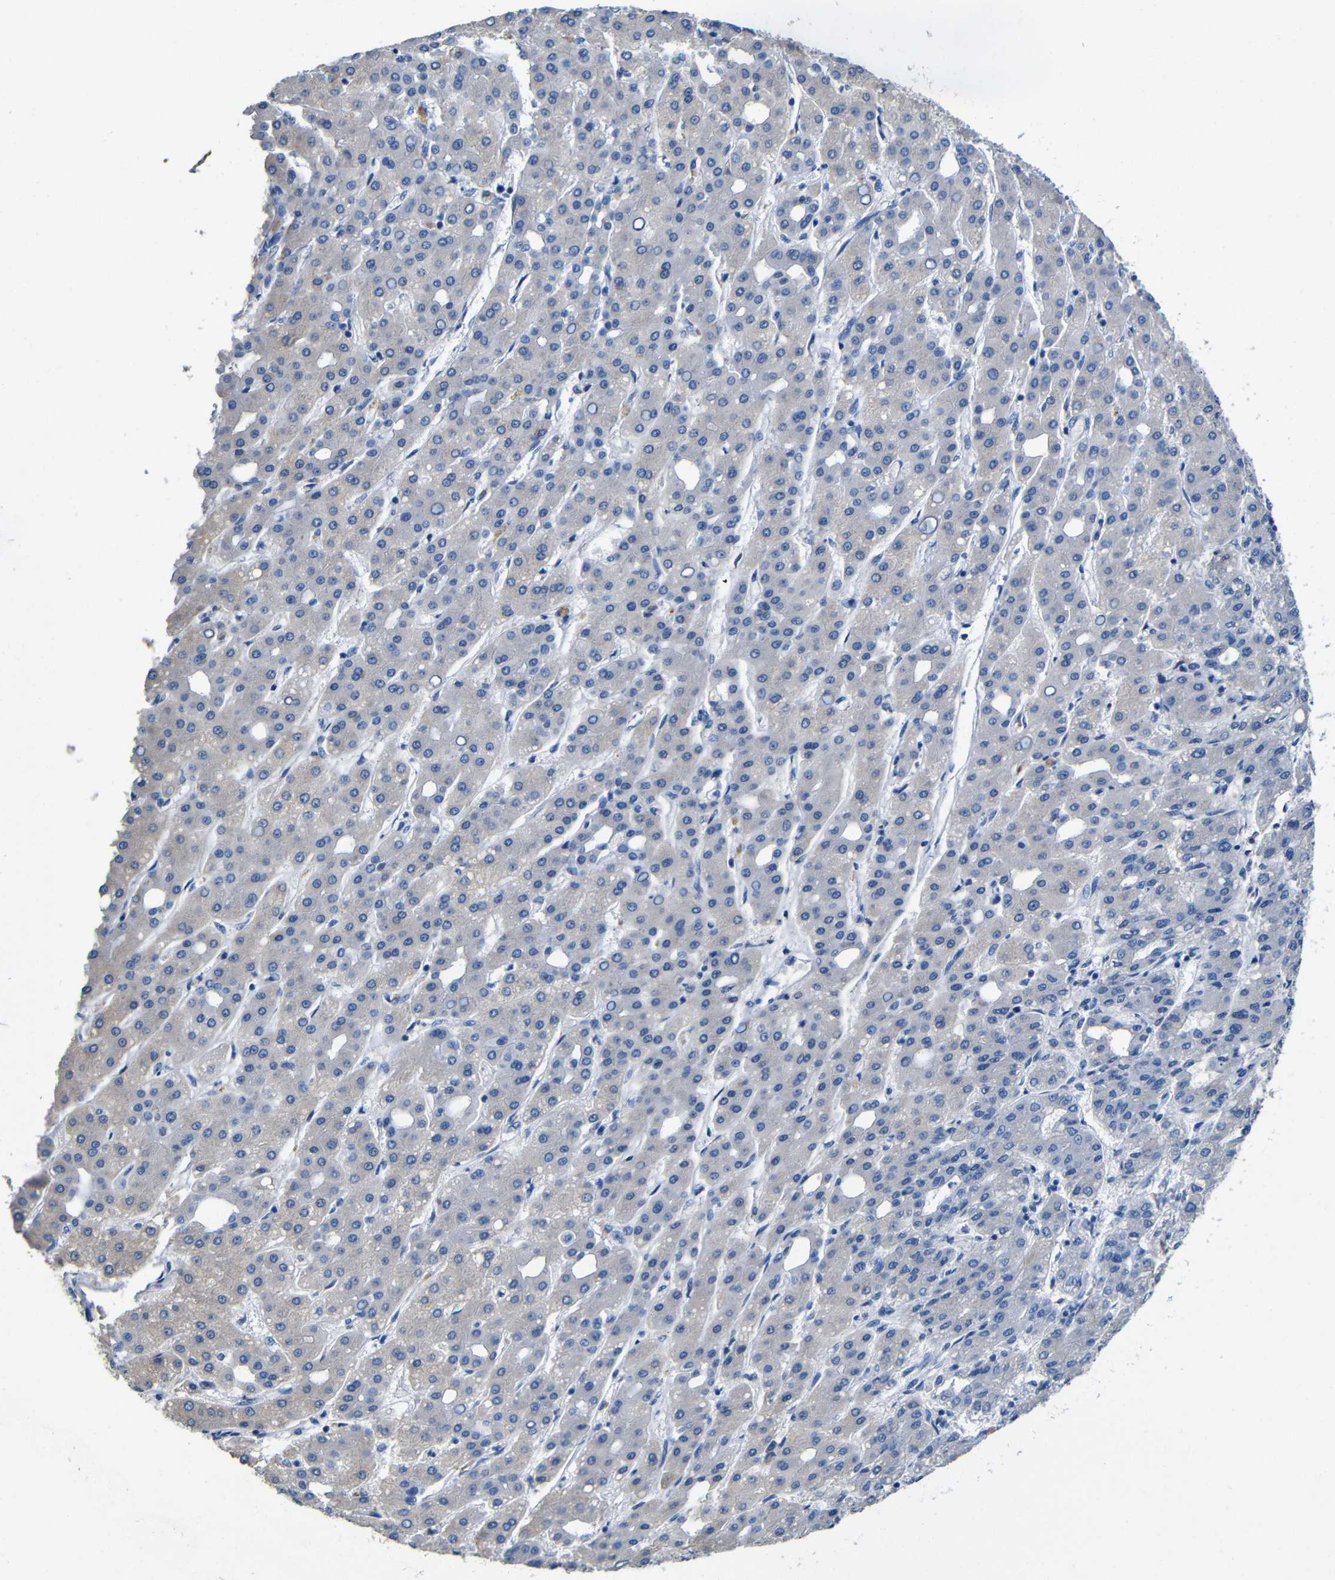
{"staining": {"intensity": "negative", "quantity": "none", "location": "none"}, "tissue": "liver cancer", "cell_type": "Tumor cells", "image_type": "cancer", "snomed": [{"axis": "morphology", "description": "Carcinoma, Hepatocellular, NOS"}, {"axis": "topography", "description": "Liver"}], "caption": "A high-resolution image shows immunohistochemistry staining of hepatocellular carcinoma (liver), which displays no significant staining in tumor cells. Brightfield microscopy of immunohistochemistry stained with DAB (3,3'-diaminobenzidine) (brown) and hematoxylin (blue), captured at high magnification.", "gene": "ACKR2", "patient": {"sex": "male", "age": 65}}